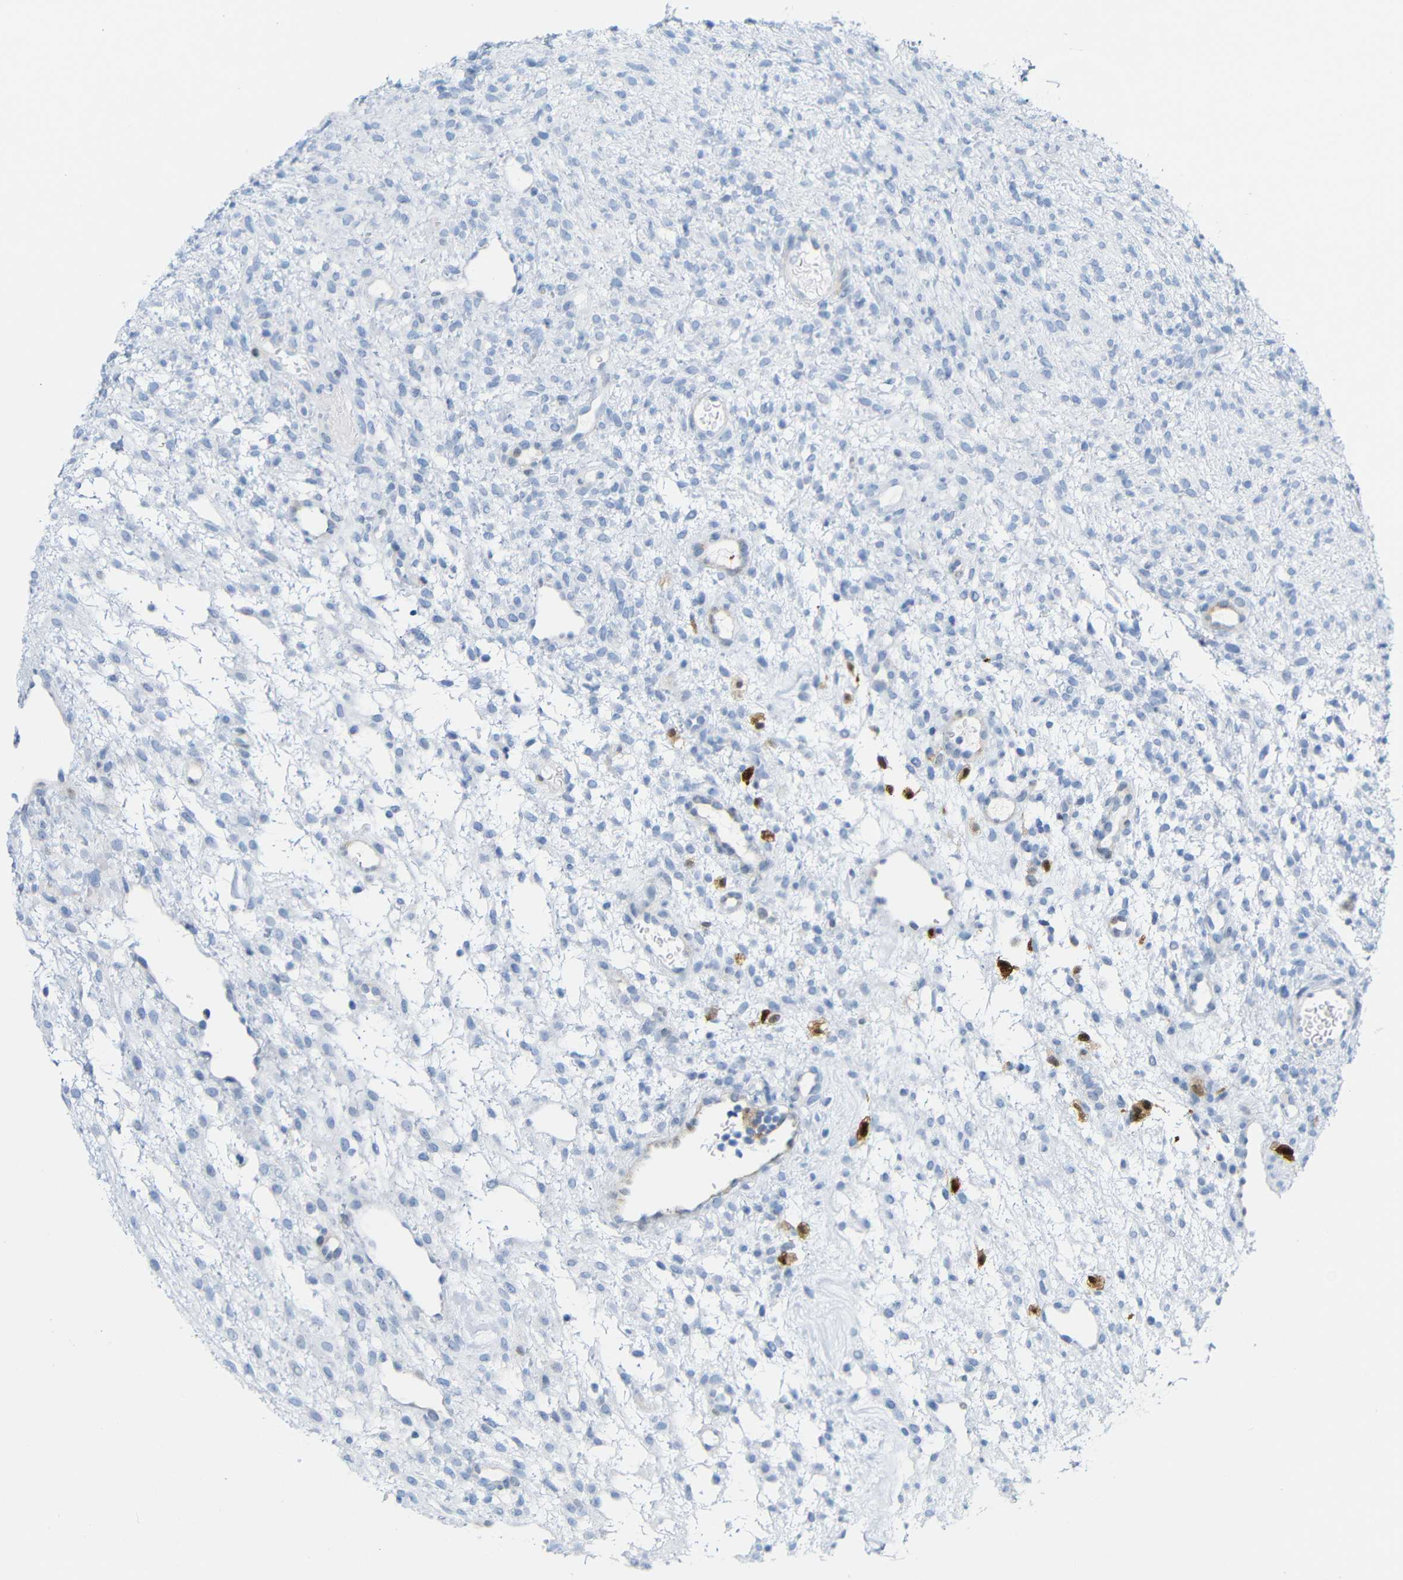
{"staining": {"intensity": "negative", "quantity": "none", "location": "none"}, "tissue": "ovary", "cell_type": "Ovarian stroma cells", "image_type": "normal", "snomed": [{"axis": "morphology", "description": "Normal tissue, NOS"}, {"axis": "morphology", "description": "Cyst, NOS"}, {"axis": "topography", "description": "Ovary"}], "caption": "An immunohistochemistry (IHC) photomicrograph of benign ovary is shown. There is no staining in ovarian stroma cells of ovary. (Immunohistochemistry, brightfield microscopy, high magnification).", "gene": "MT1A", "patient": {"sex": "female", "age": 18}}